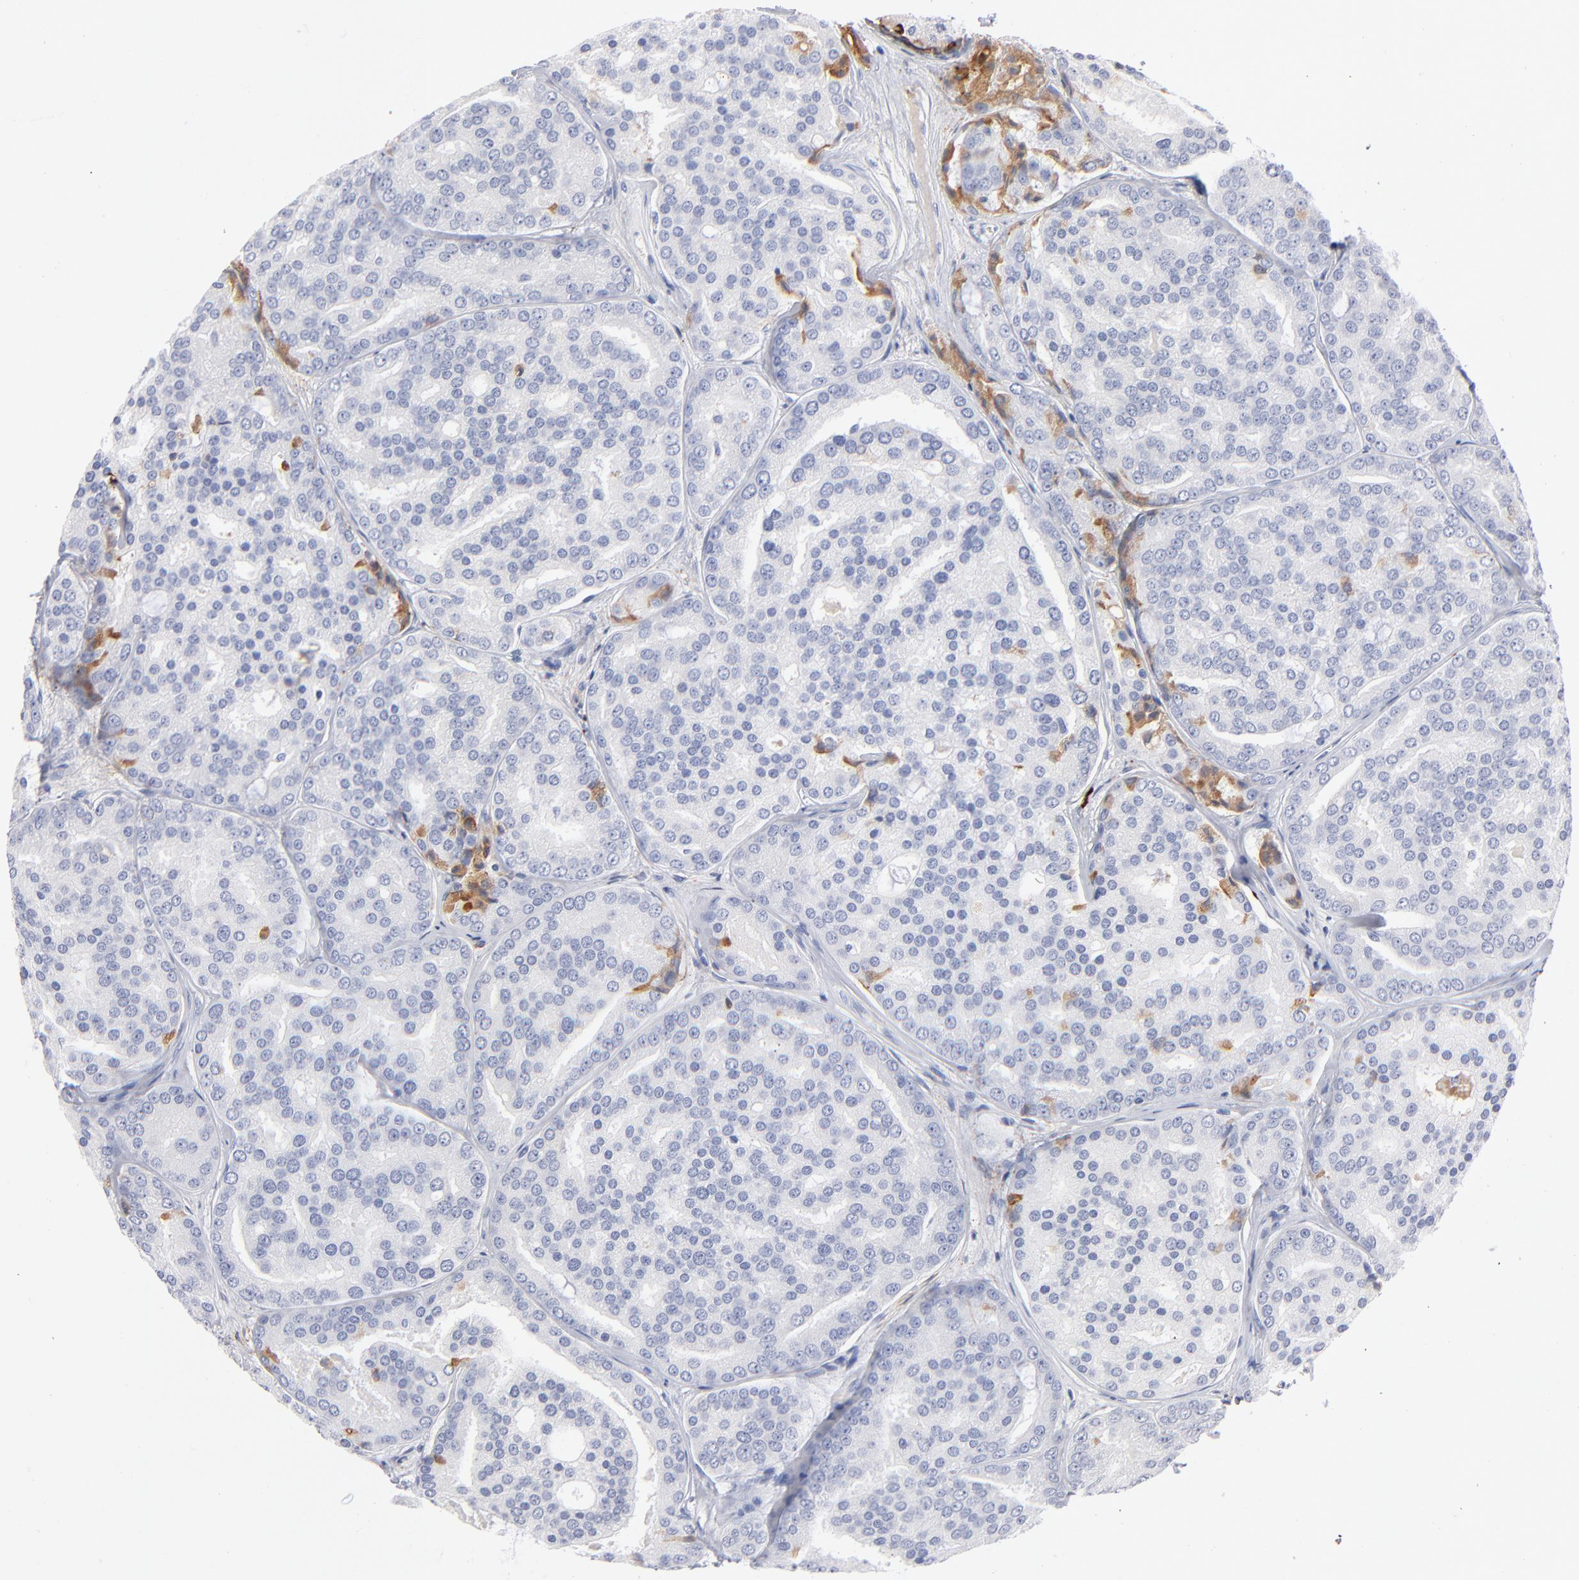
{"staining": {"intensity": "negative", "quantity": "none", "location": "none"}, "tissue": "prostate cancer", "cell_type": "Tumor cells", "image_type": "cancer", "snomed": [{"axis": "morphology", "description": "Adenocarcinoma, High grade"}, {"axis": "topography", "description": "Prostate"}], "caption": "An immunohistochemistry photomicrograph of prostate cancer (high-grade adenocarcinoma) is shown. There is no staining in tumor cells of prostate cancer (high-grade adenocarcinoma).", "gene": "APOH", "patient": {"sex": "male", "age": 64}}